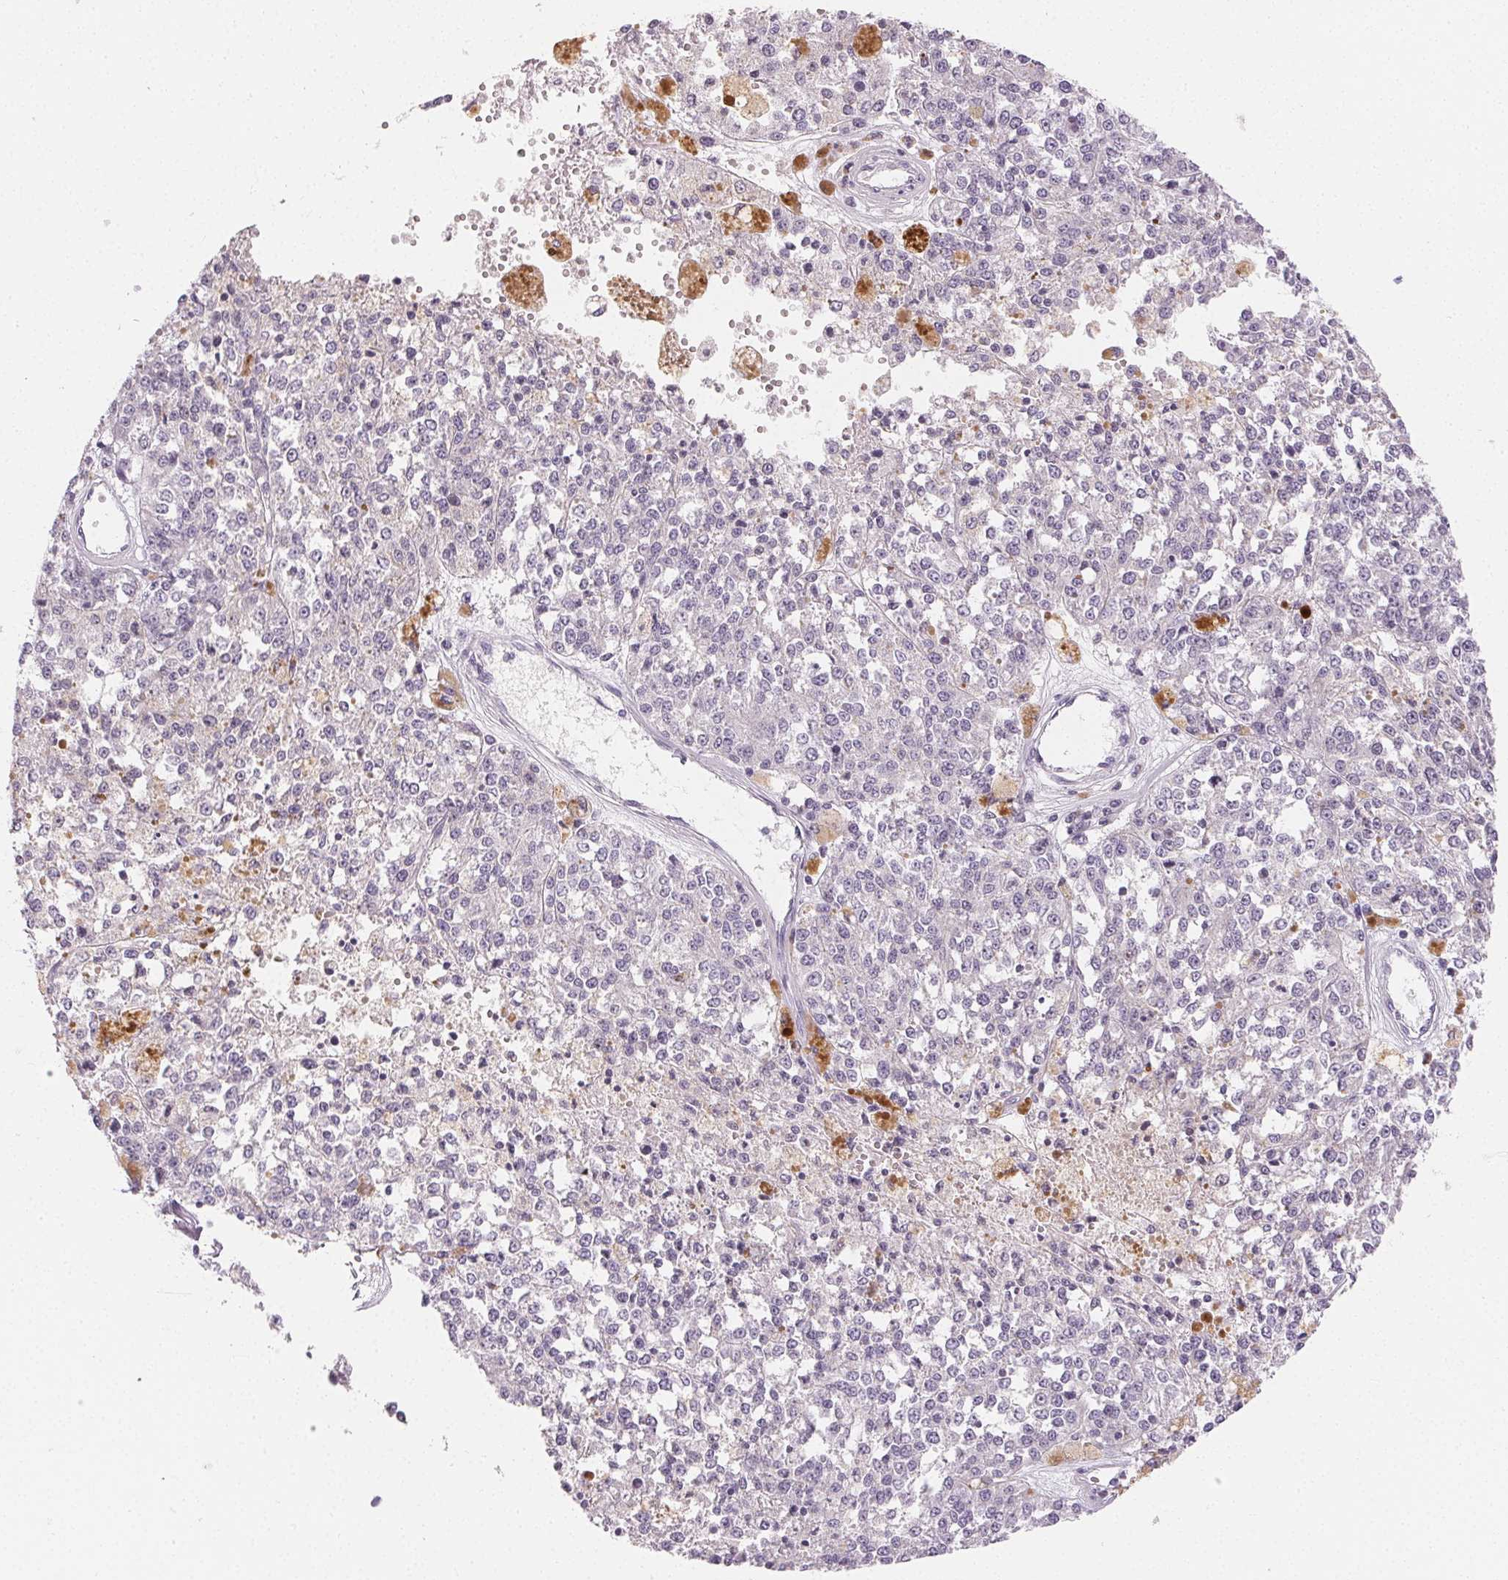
{"staining": {"intensity": "negative", "quantity": "none", "location": "none"}, "tissue": "melanoma", "cell_type": "Tumor cells", "image_type": "cancer", "snomed": [{"axis": "morphology", "description": "Malignant melanoma, Metastatic site"}, {"axis": "topography", "description": "Lymph node"}], "caption": "A high-resolution micrograph shows immunohistochemistry staining of malignant melanoma (metastatic site), which demonstrates no significant expression in tumor cells. The staining is performed using DAB (3,3'-diaminobenzidine) brown chromogen with nuclei counter-stained in using hematoxylin.", "gene": "SFTPD", "patient": {"sex": "female", "age": 64}}